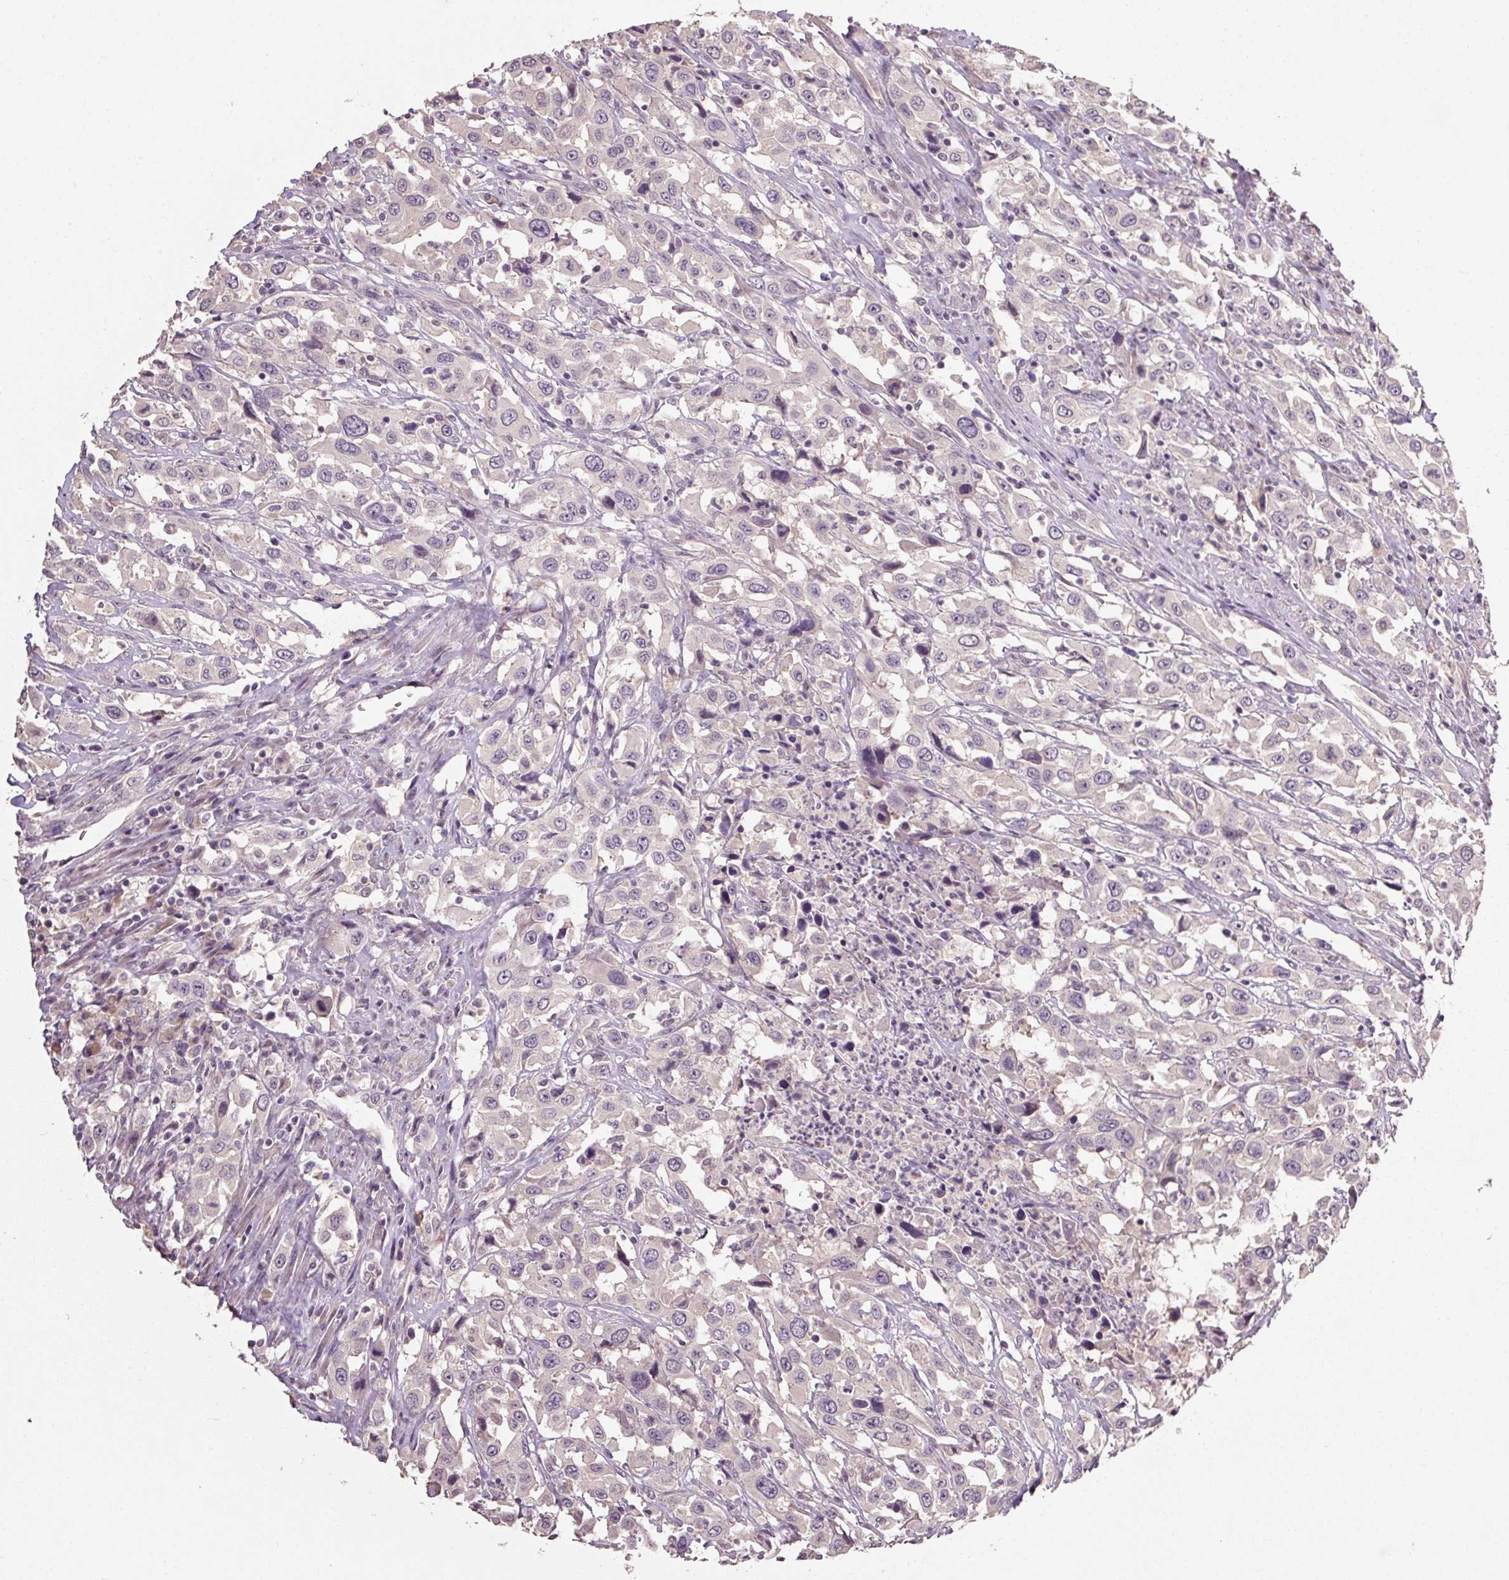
{"staining": {"intensity": "negative", "quantity": "none", "location": "none"}, "tissue": "urothelial cancer", "cell_type": "Tumor cells", "image_type": "cancer", "snomed": [{"axis": "morphology", "description": "Urothelial carcinoma, High grade"}, {"axis": "topography", "description": "Urinary bladder"}], "caption": "This is a image of IHC staining of urothelial carcinoma (high-grade), which shows no expression in tumor cells.", "gene": "CFAP65", "patient": {"sex": "male", "age": 61}}